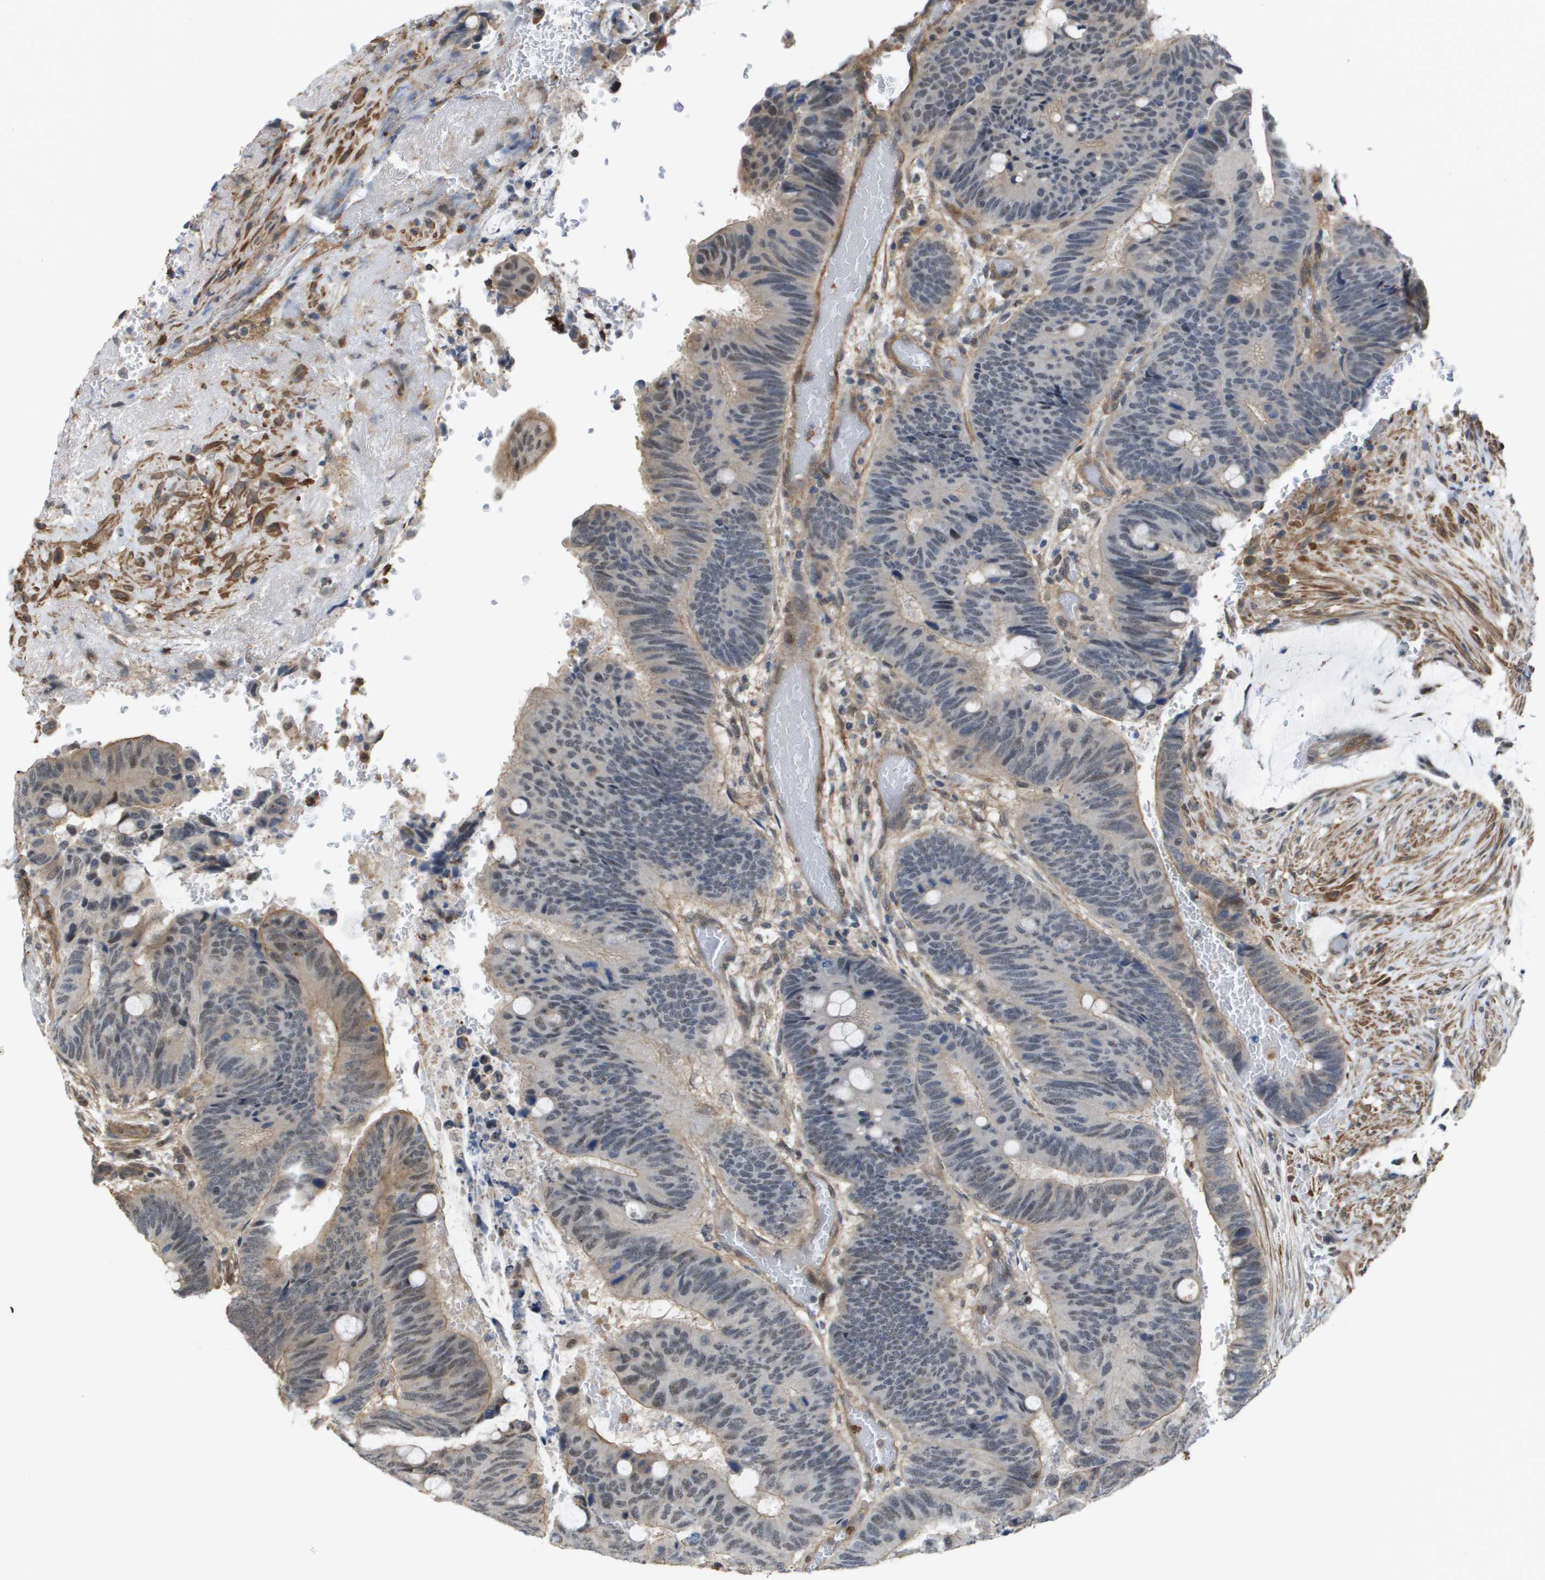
{"staining": {"intensity": "weak", "quantity": "25%-75%", "location": "nuclear"}, "tissue": "colorectal cancer", "cell_type": "Tumor cells", "image_type": "cancer", "snomed": [{"axis": "morphology", "description": "Normal tissue, NOS"}, {"axis": "morphology", "description": "Adenocarcinoma, NOS"}, {"axis": "topography", "description": "Rectum"}], "caption": "This is an image of immunohistochemistry (IHC) staining of colorectal cancer, which shows weak expression in the nuclear of tumor cells.", "gene": "RNF112", "patient": {"sex": "male", "age": 92}}